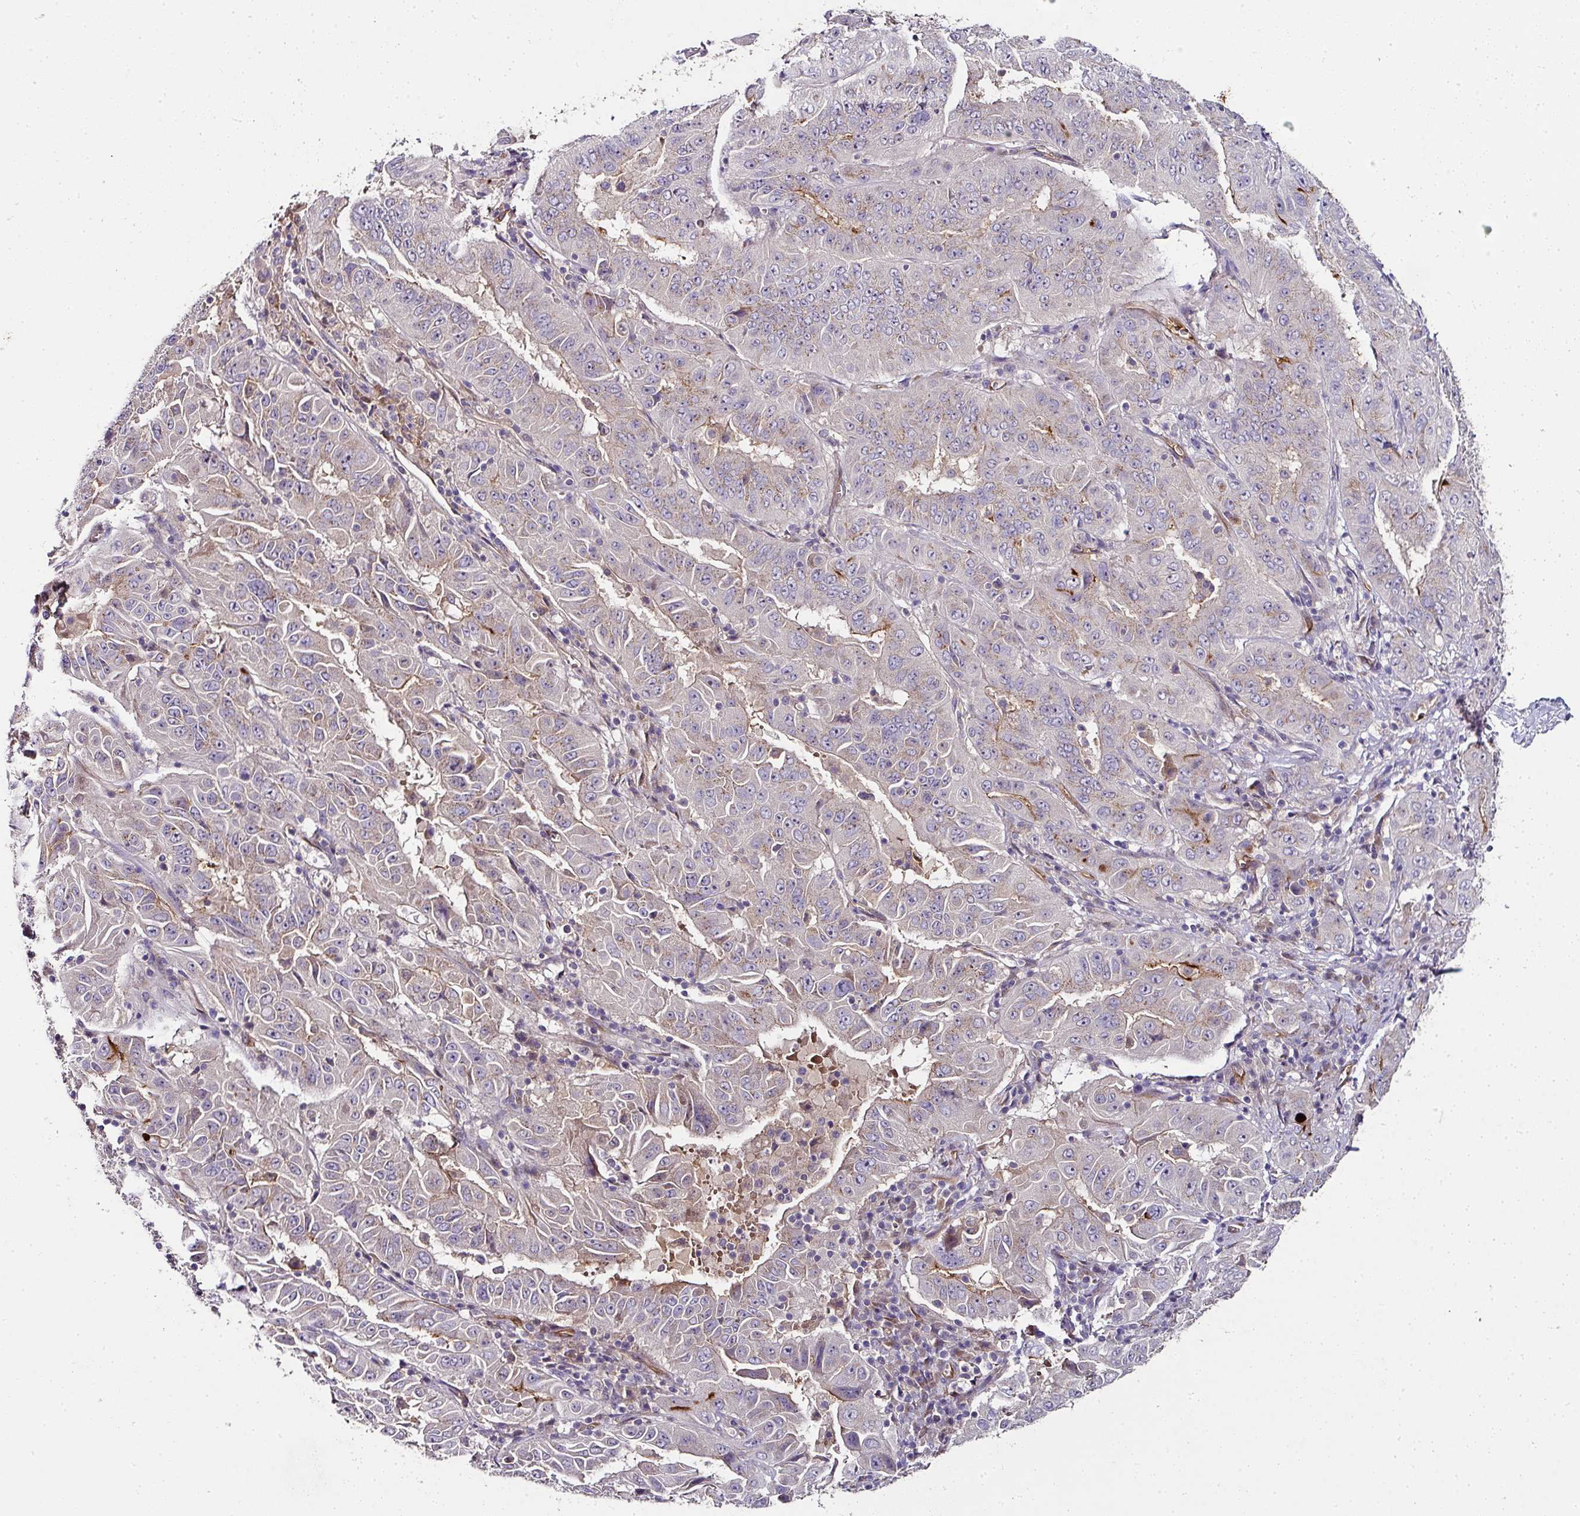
{"staining": {"intensity": "weak", "quantity": "25%-75%", "location": "cytoplasmic/membranous"}, "tissue": "pancreatic cancer", "cell_type": "Tumor cells", "image_type": "cancer", "snomed": [{"axis": "morphology", "description": "Adenocarcinoma, NOS"}, {"axis": "topography", "description": "Pancreas"}], "caption": "IHC (DAB) staining of pancreatic adenocarcinoma displays weak cytoplasmic/membranous protein expression in about 25%-75% of tumor cells.", "gene": "SKIC2", "patient": {"sex": "male", "age": 63}}